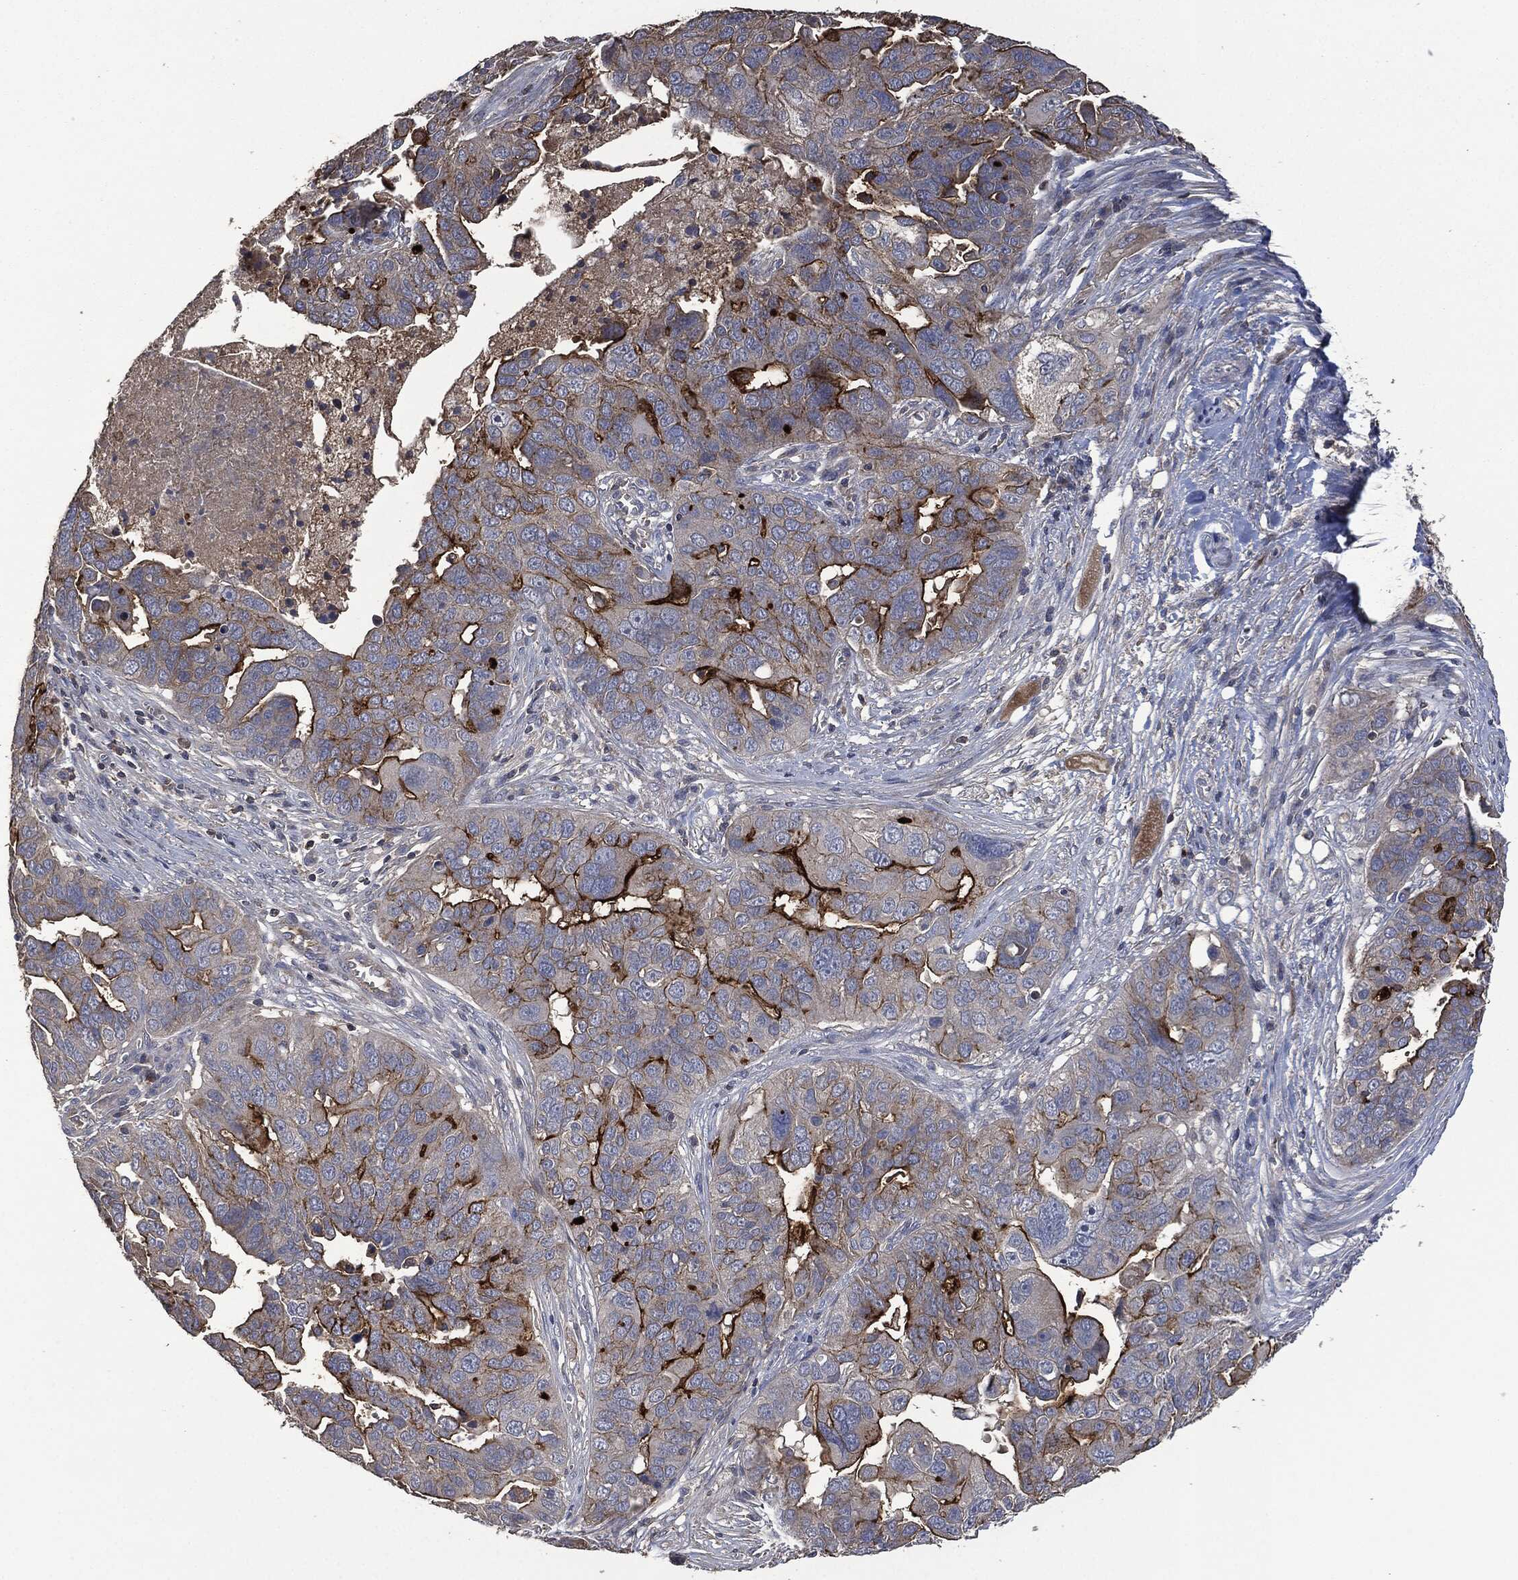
{"staining": {"intensity": "strong", "quantity": "25%-75%", "location": "cytoplasmic/membranous"}, "tissue": "ovarian cancer", "cell_type": "Tumor cells", "image_type": "cancer", "snomed": [{"axis": "morphology", "description": "Carcinoma, endometroid"}, {"axis": "topography", "description": "Soft tissue"}, {"axis": "topography", "description": "Ovary"}], "caption": "A histopathology image of ovarian cancer (endometroid carcinoma) stained for a protein demonstrates strong cytoplasmic/membranous brown staining in tumor cells.", "gene": "MSLN", "patient": {"sex": "female", "age": 52}}